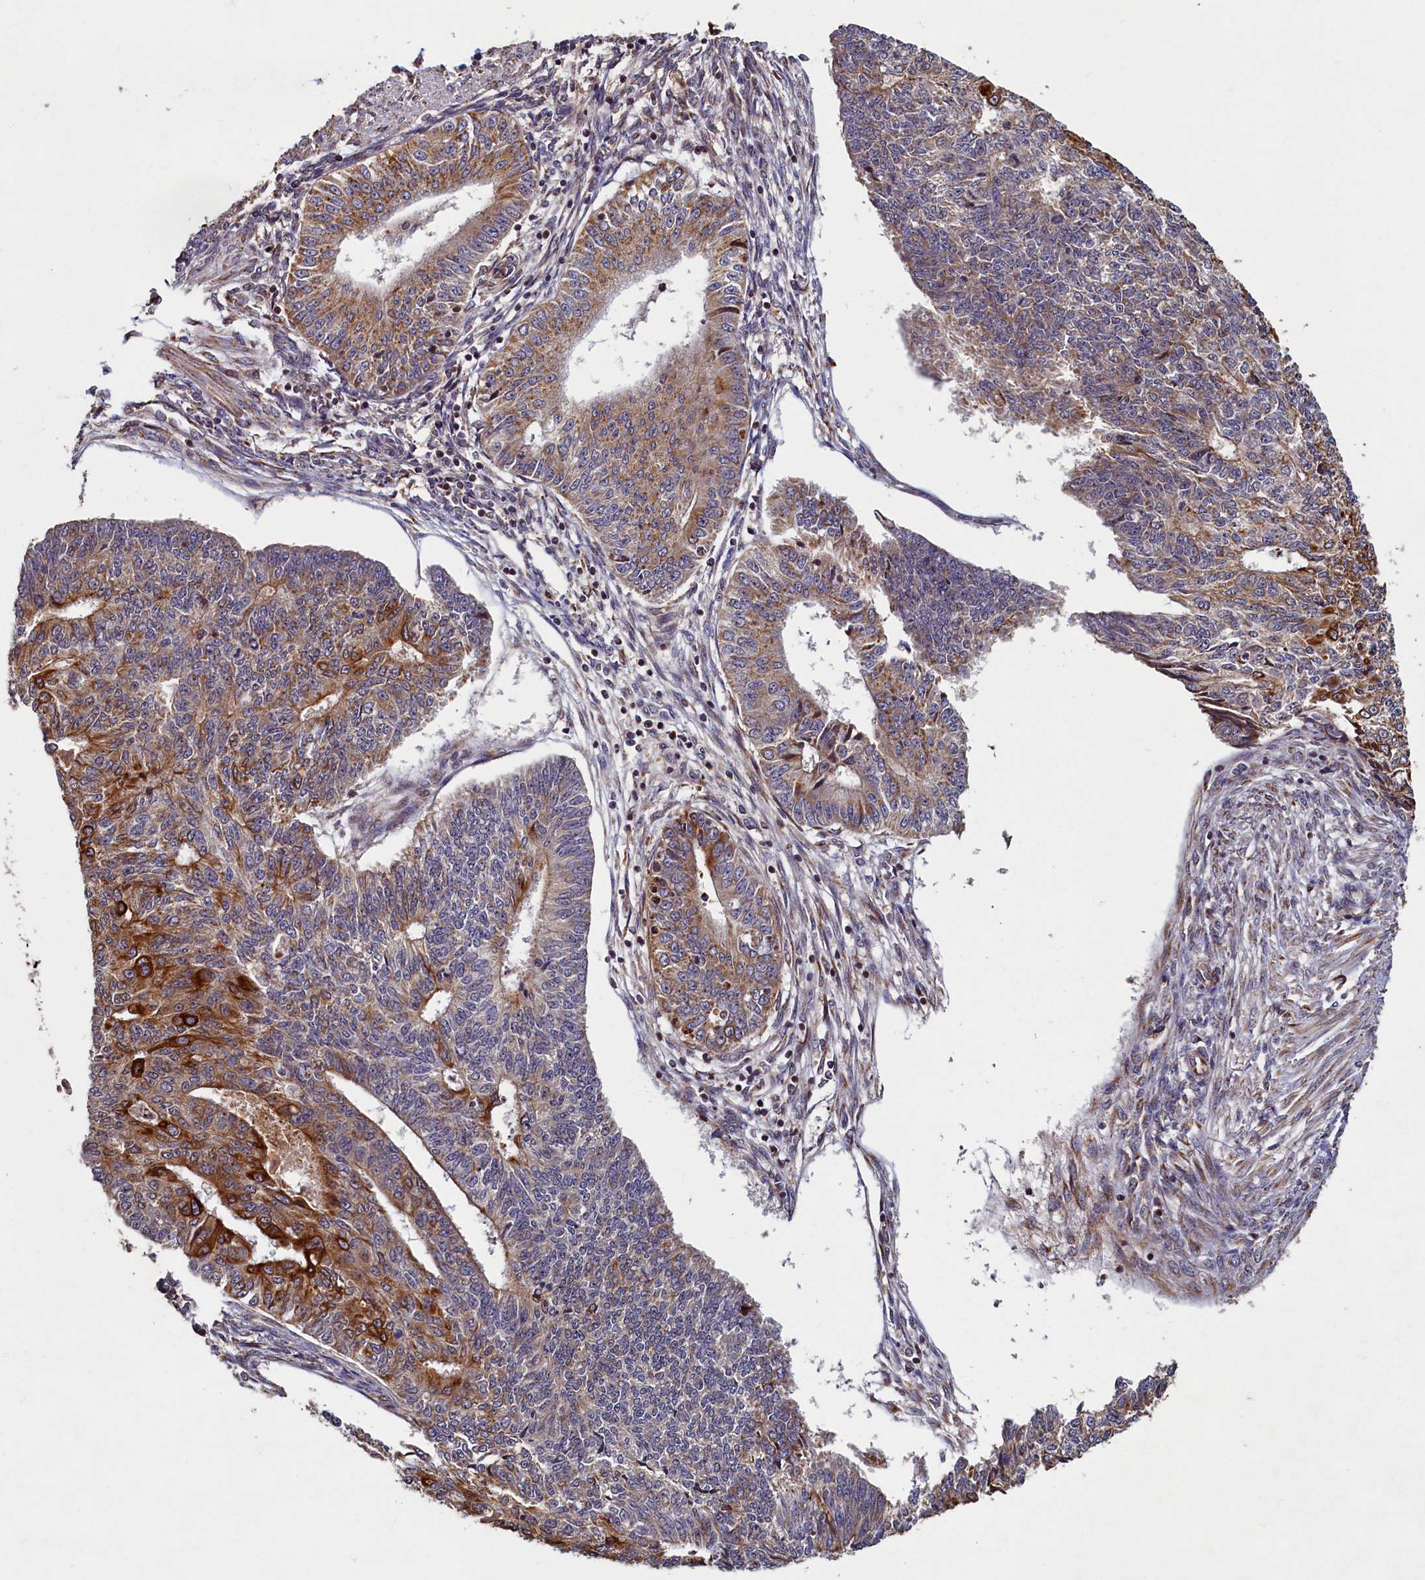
{"staining": {"intensity": "strong", "quantity": "25%-75%", "location": "cytoplasmic/membranous"}, "tissue": "endometrial cancer", "cell_type": "Tumor cells", "image_type": "cancer", "snomed": [{"axis": "morphology", "description": "Adenocarcinoma, NOS"}, {"axis": "topography", "description": "Endometrium"}], "caption": "A brown stain labels strong cytoplasmic/membranous positivity of a protein in human adenocarcinoma (endometrial) tumor cells.", "gene": "NCKAP5L", "patient": {"sex": "female", "age": 32}}